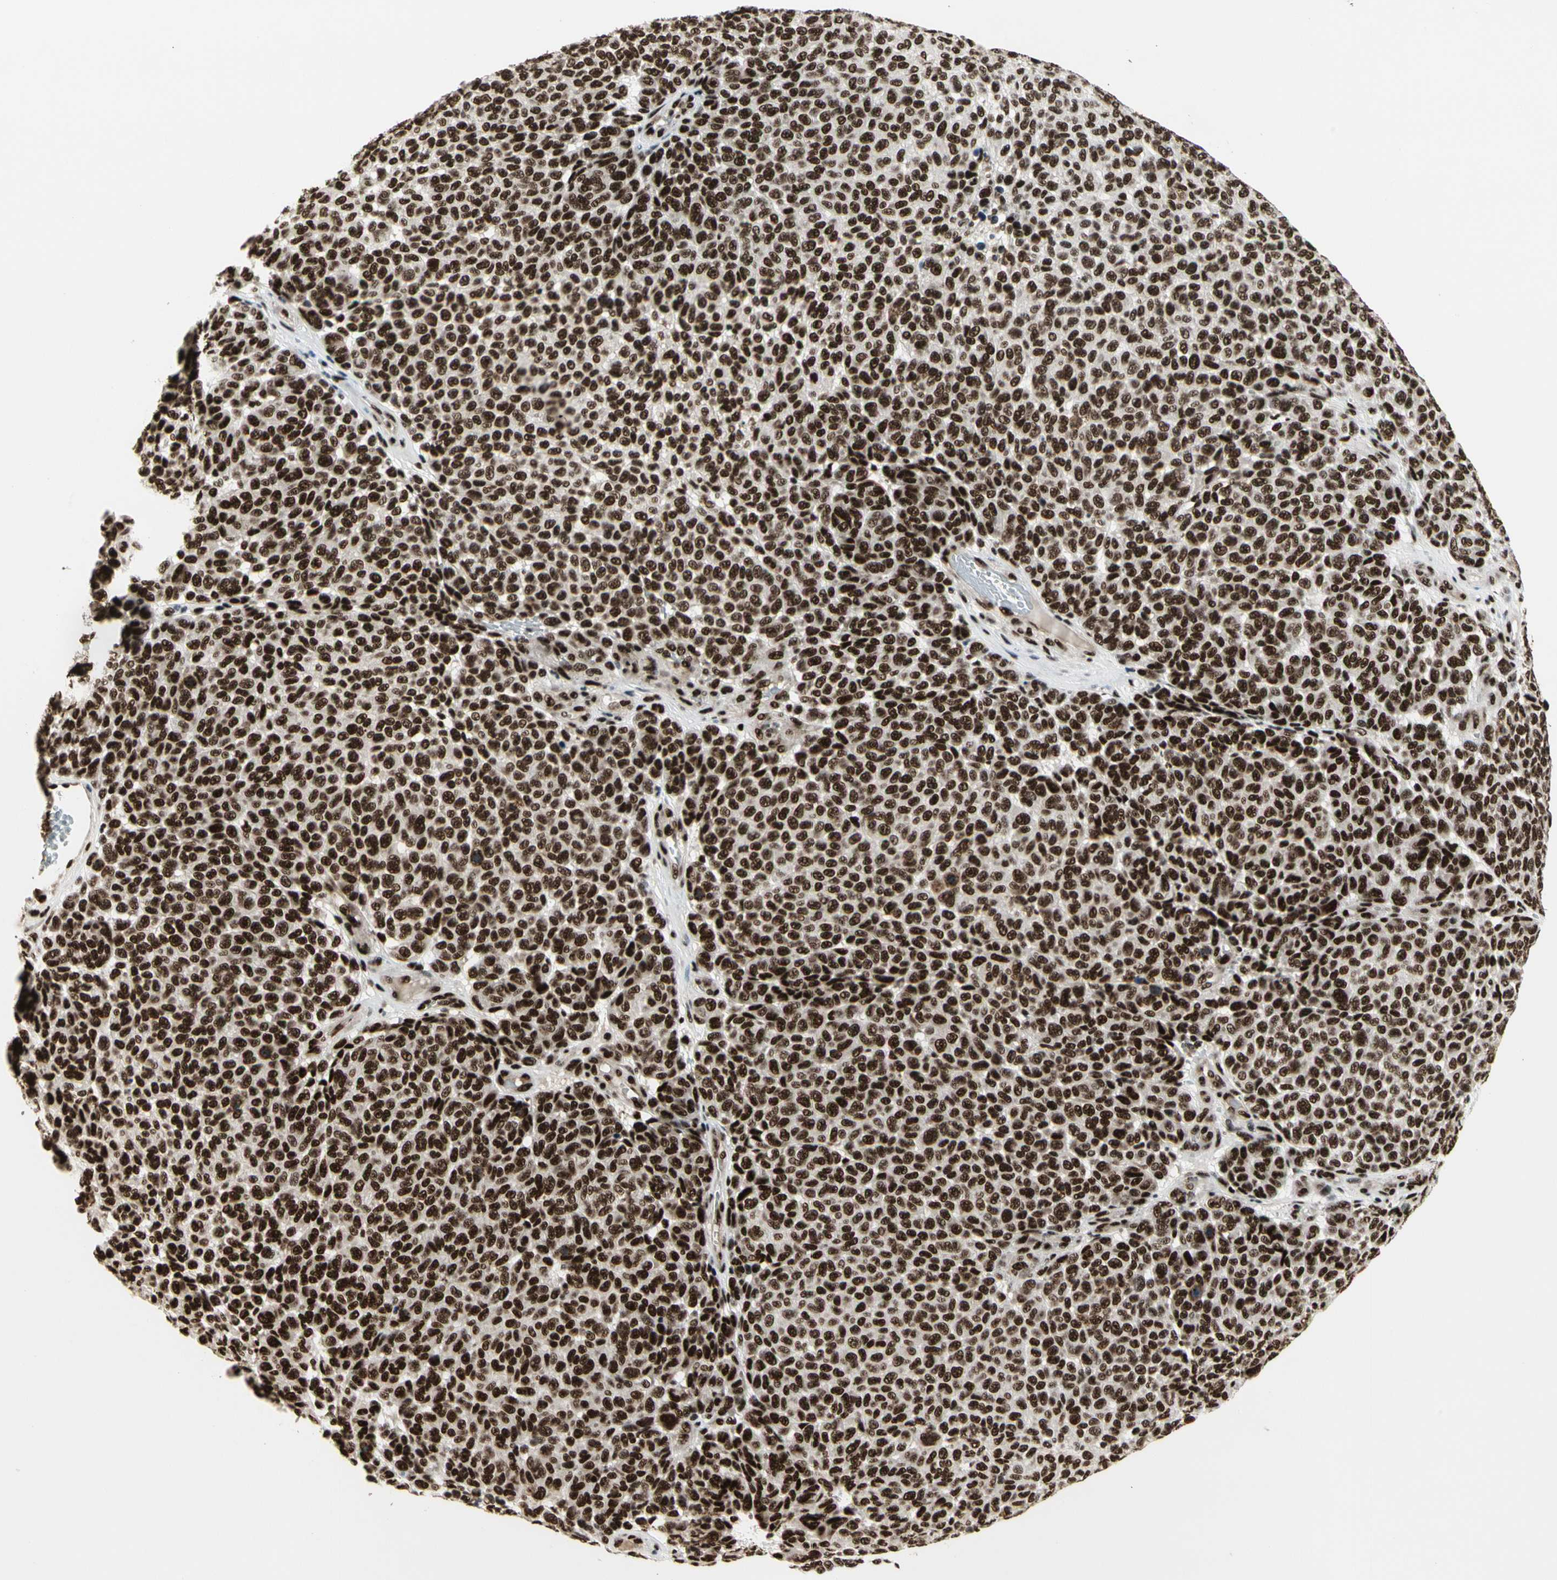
{"staining": {"intensity": "strong", "quantity": ">75%", "location": "nuclear"}, "tissue": "melanoma", "cell_type": "Tumor cells", "image_type": "cancer", "snomed": [{"axis": "morphology", "description": "Malignant melanoma, NOS"}, {"axis": "topography", "description": "Skin"}], "caption": "The immunohistochemical stain shows strong nuclear staining in tumor cells of malignant melanoma tissue.", "gene": "SRSF11", "patient": {"sex": "male", "age": 59}}